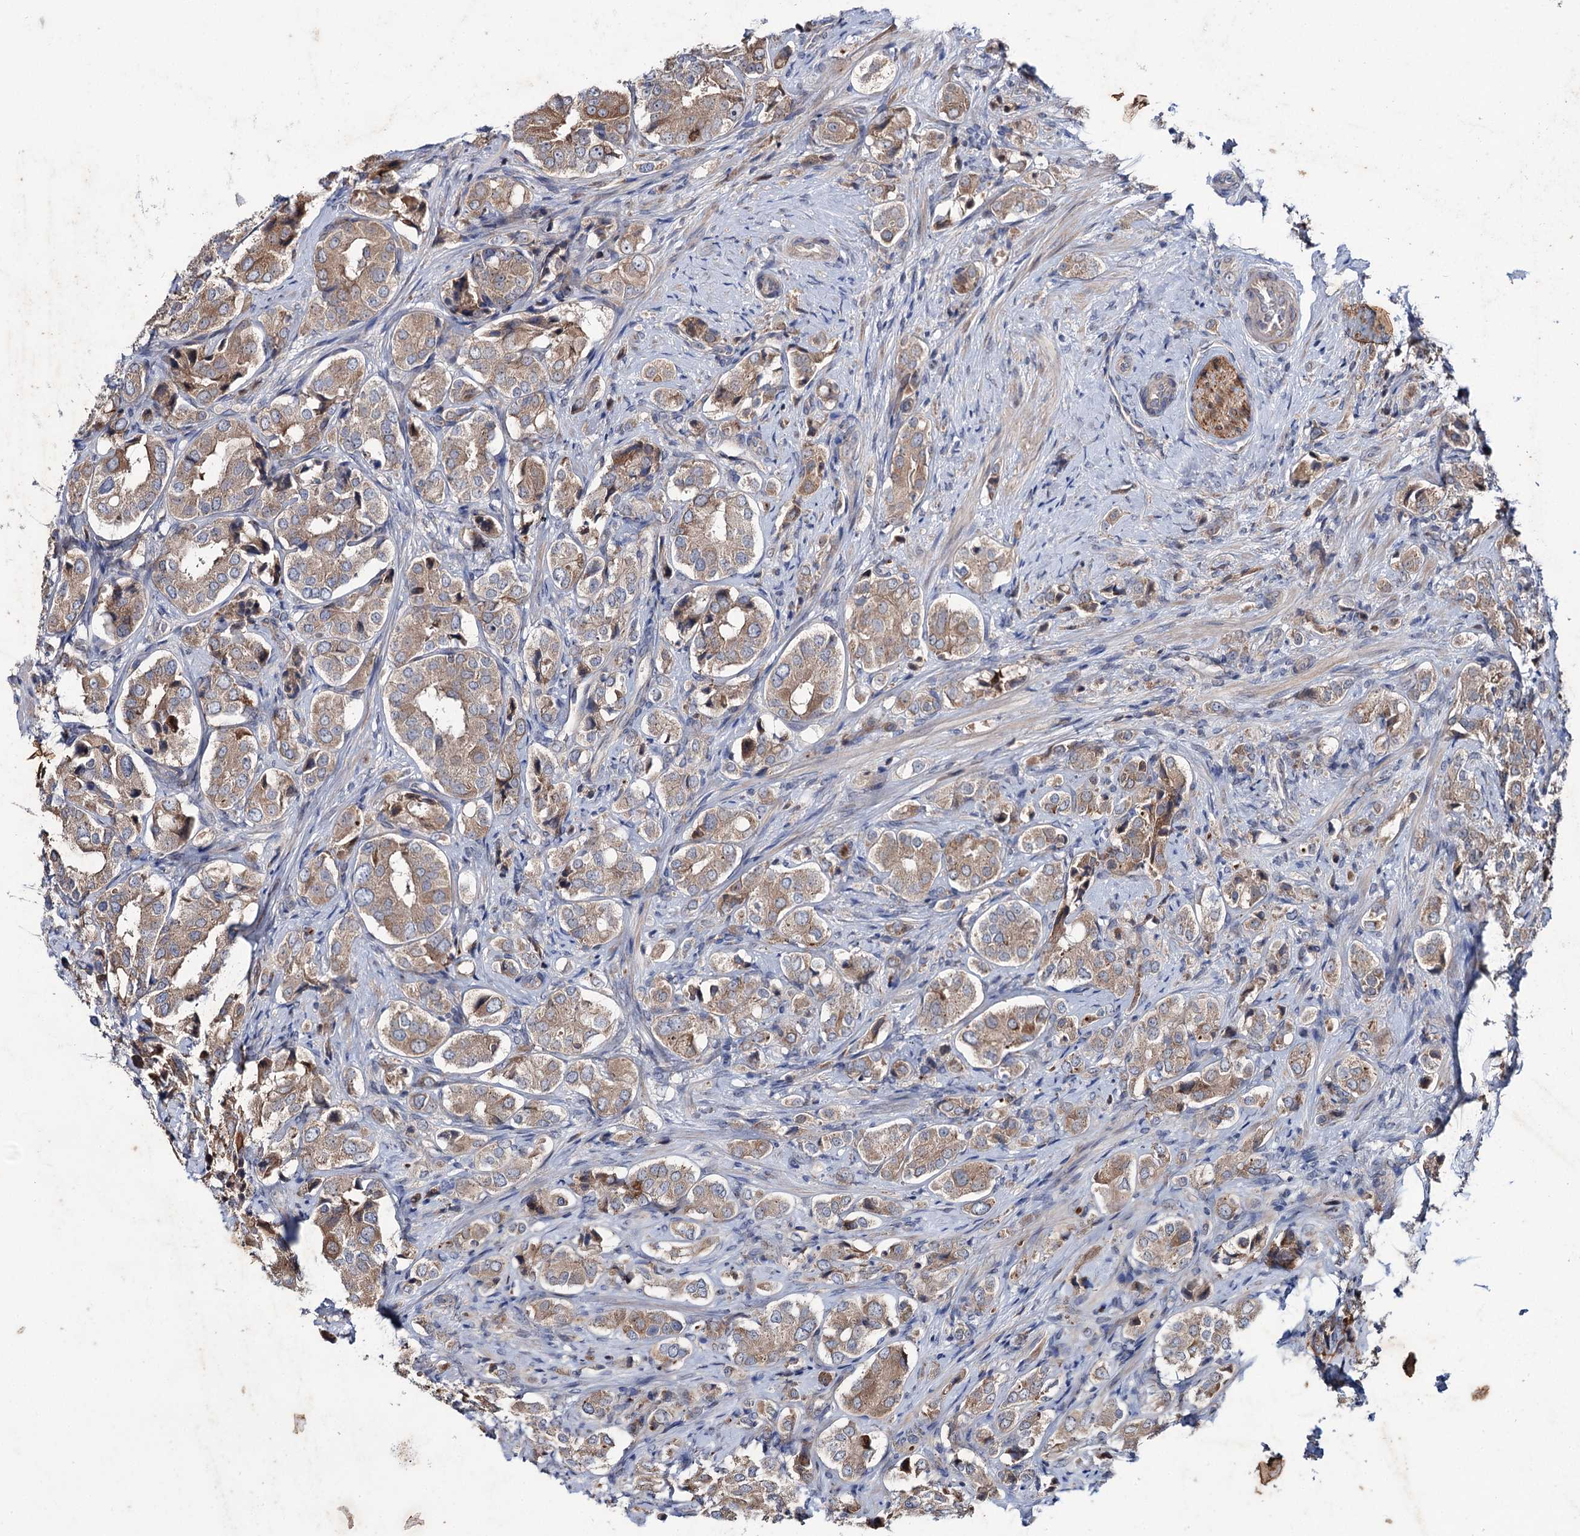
{"staining": {"intensity": "weak", "quantity": ">75%", "location": "cytoplasmic/membranous"}, "tissue": "prostate cancer", "cell_type": "Tumor cells", "image_type": "cancer", "snomed": [{"axis": "morphology", "description": "Adenocarcinoma, High grade"}, {"axis": "topography", "description": "Prostate"}], "caption": "Immunohistochemistry (IHC) (DAB (3,3'-diaminobenzidine)) staining of human prostate high-grade adenocarcinoma exhibits weak cytoplasmic/membranous protein staining in approximately >75% of tumor cells. (brown staining indicates protein expression, while blue staining denotes nuclei).", "gene": "PTPN3", "patient": {"sex": "male", "age": 65}}